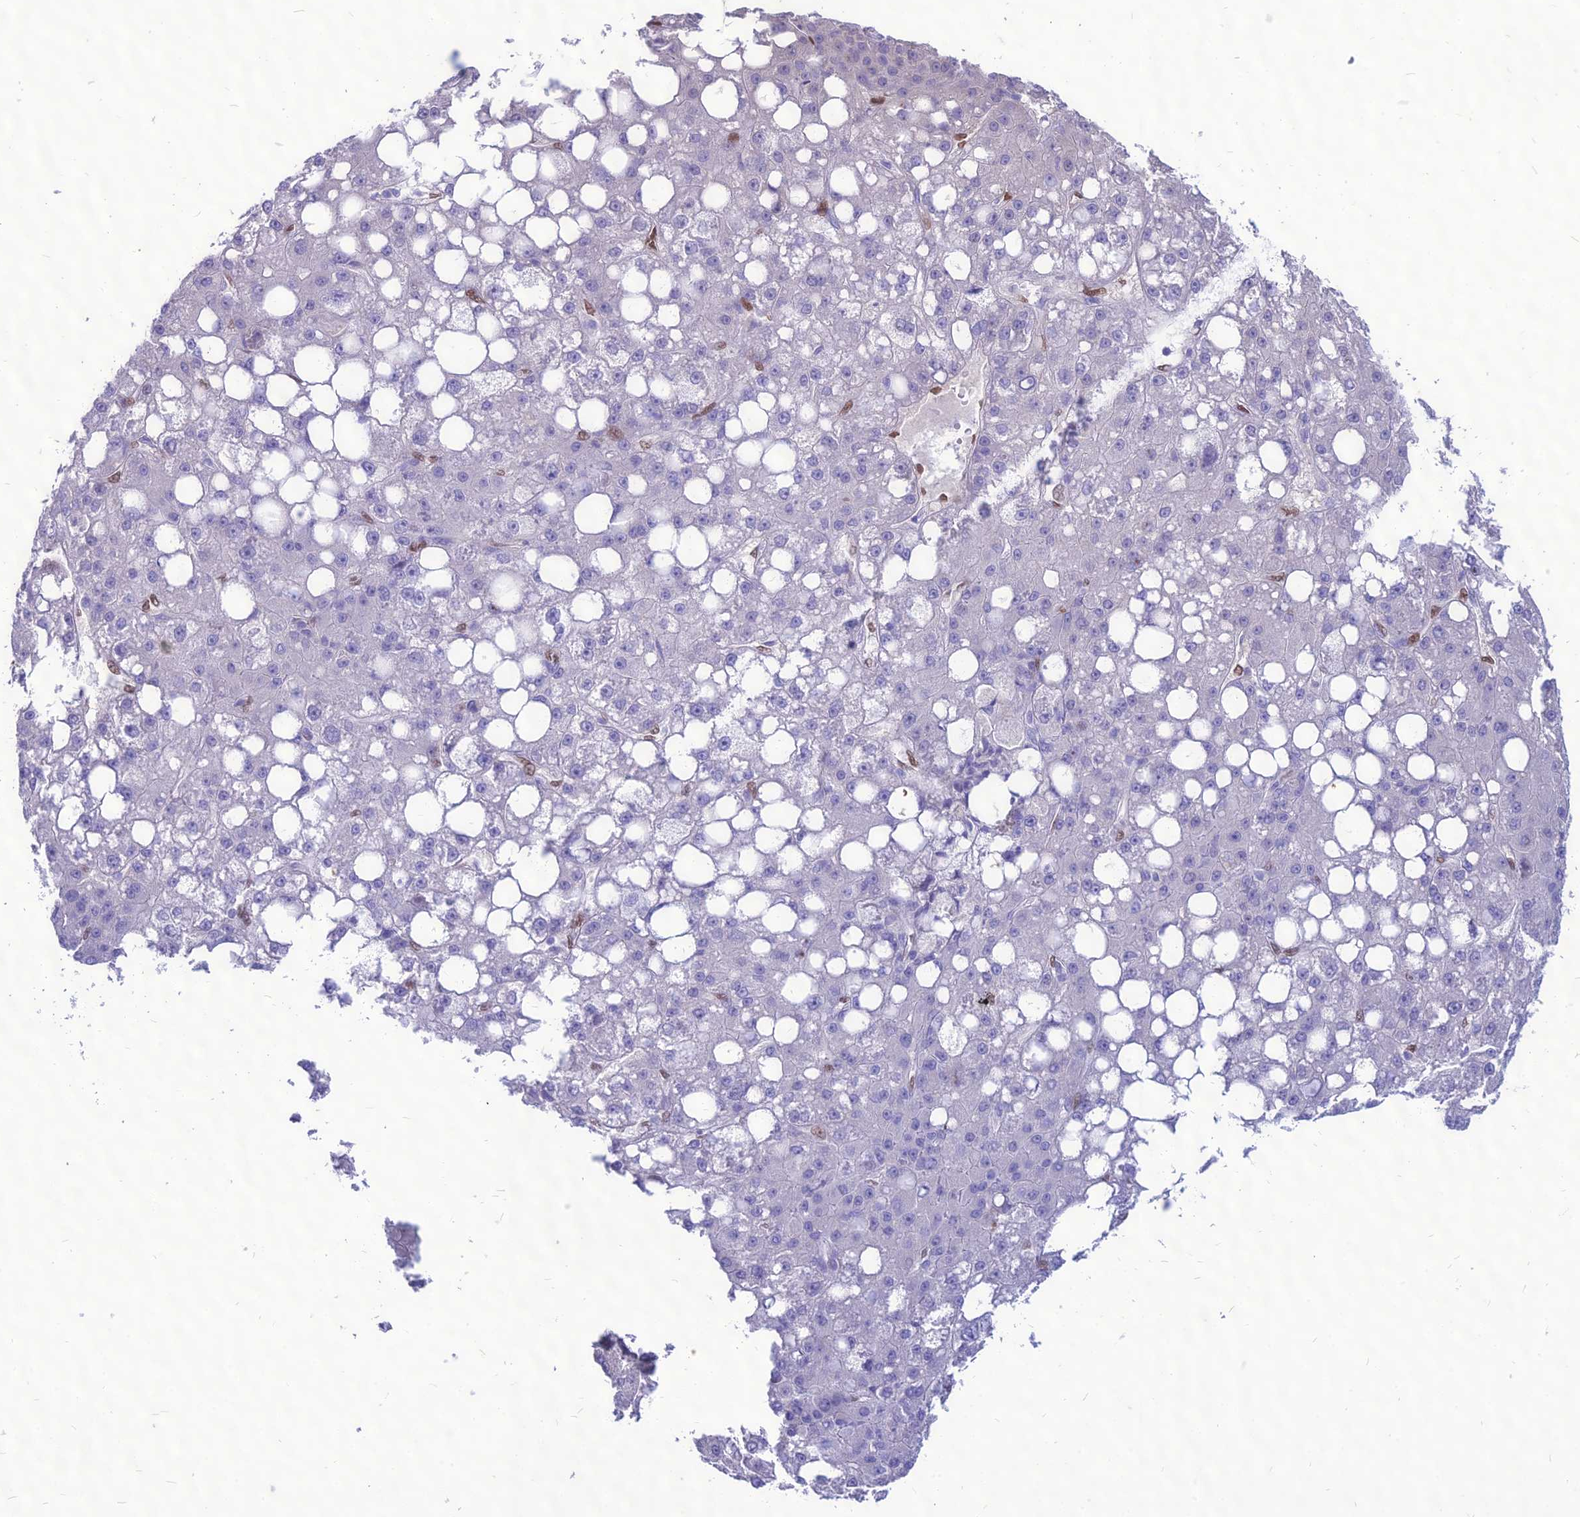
{"staining": {"intensity": "negative", "quantity": "none", "location": "none"}, "tissue": "liver cancer", "cell_type": "Tumor cells", "image_type": "cancer", "snomed": [{"axis": "morphology", "description": "Carcinoma, Hepatocellular, NOS"}, {"axis": "topography", "description": "Liver"}], "caption": "Immunohistochemical staining of human liver hepatocellular carcinoma shows no significant staining in tumor cells.", "gene": "NOVA2", "patient": {"sex": "male", "age": 67}}